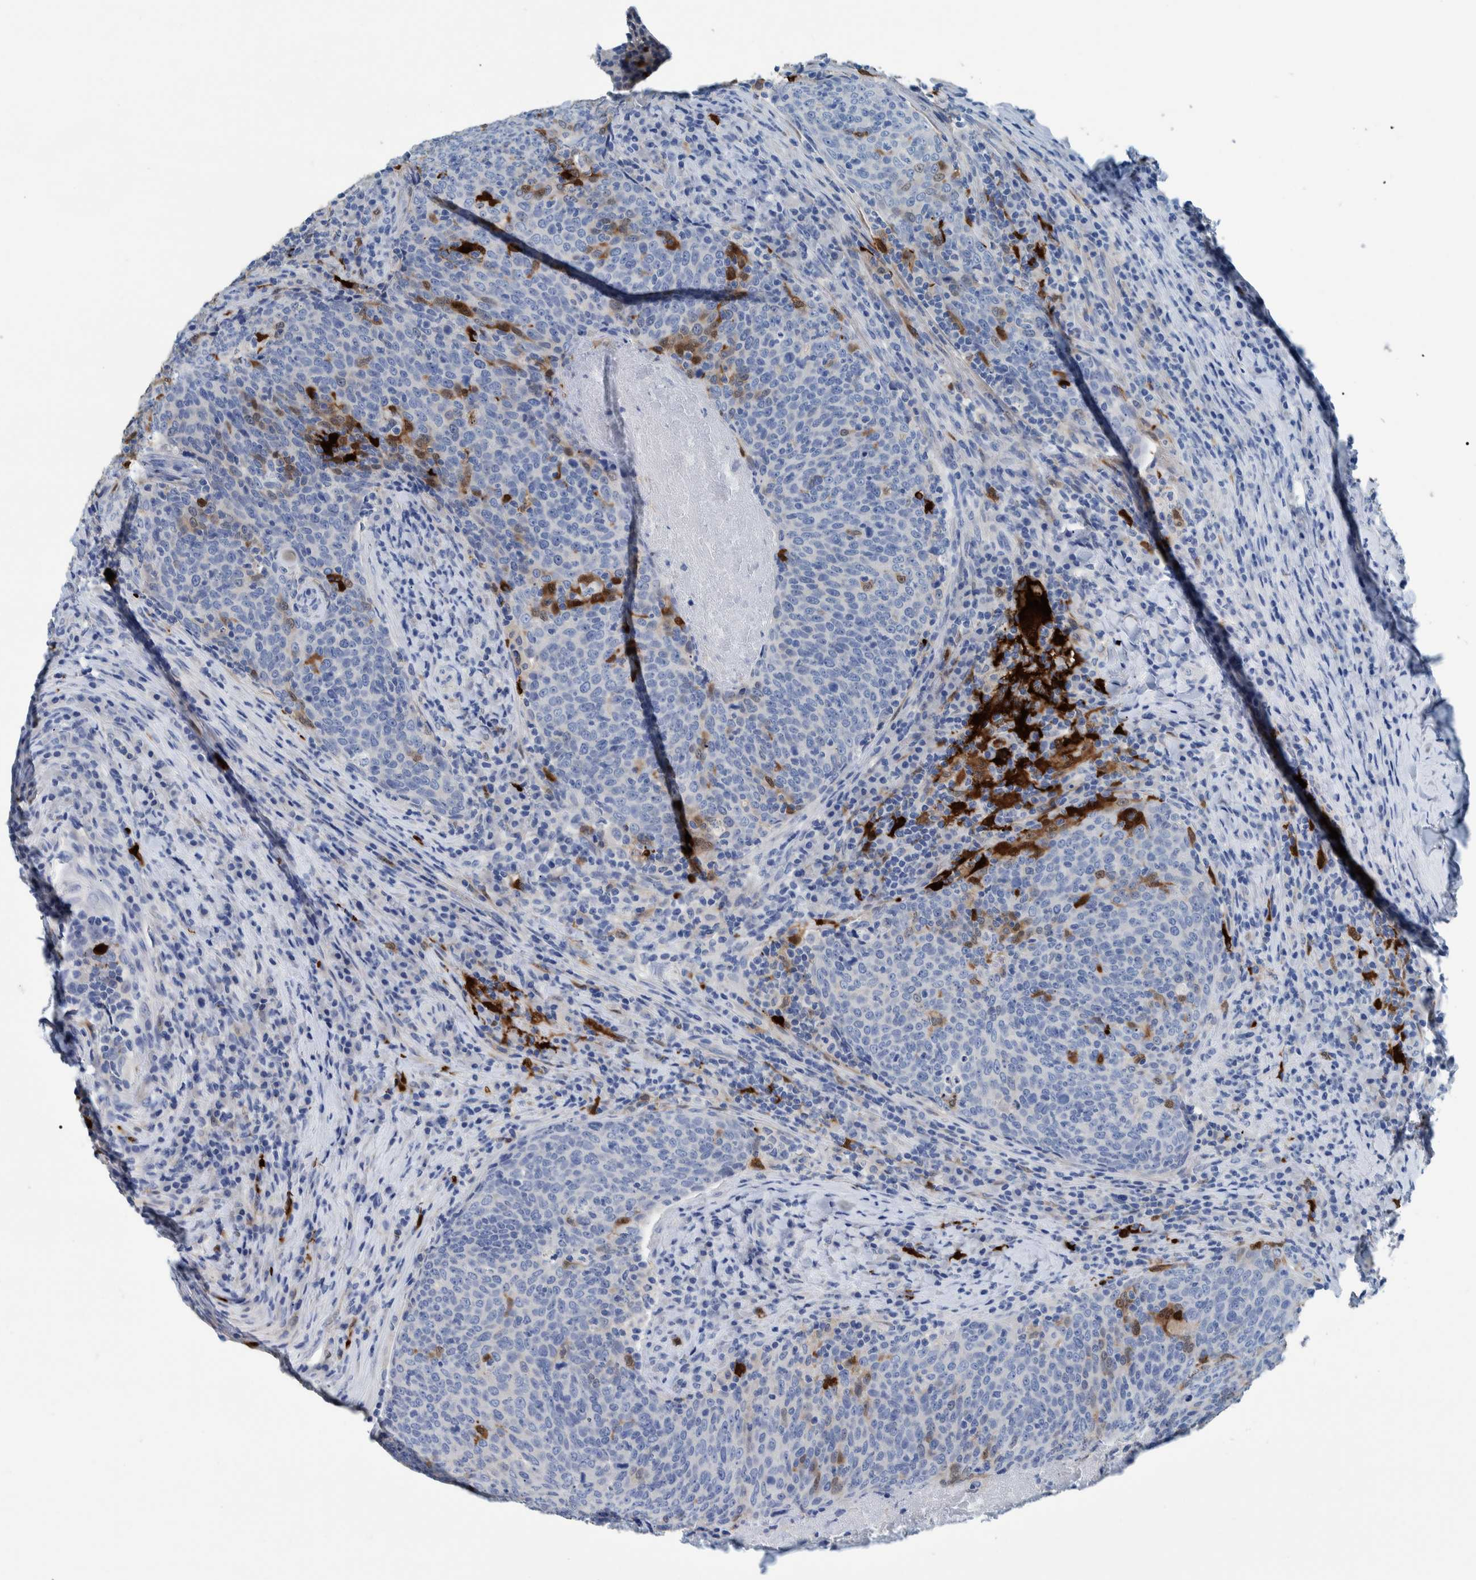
{"staining": {"intensity": "strong", "quantity": "<25%", "location": "cytoplasmic/membranous"}, "tissue": "head and neck cancer", "cell_type": "Tumor cells", "image_type": "cancer", "snomed": [{"axis": "morphology", "description": "Squamous cell carcinoma, NOS"}, {"axis": "morphology", "description": "Squamous cell carcinoma, metastatic, NOS"}, {"axis": "topography", "description": "Lymph node"}, {"axis": "topography", "description": "Head-Neck"}], "caption": "The micrograph exhibits immunohistochemical staining of head and neck metastatic squamous cell carcinoma. There is strong cytoplasmic/membranous expression is identified in about <25% of tumor cells.", "gene": "IDO1", "patient": {"sex": "male", "age": 62}}